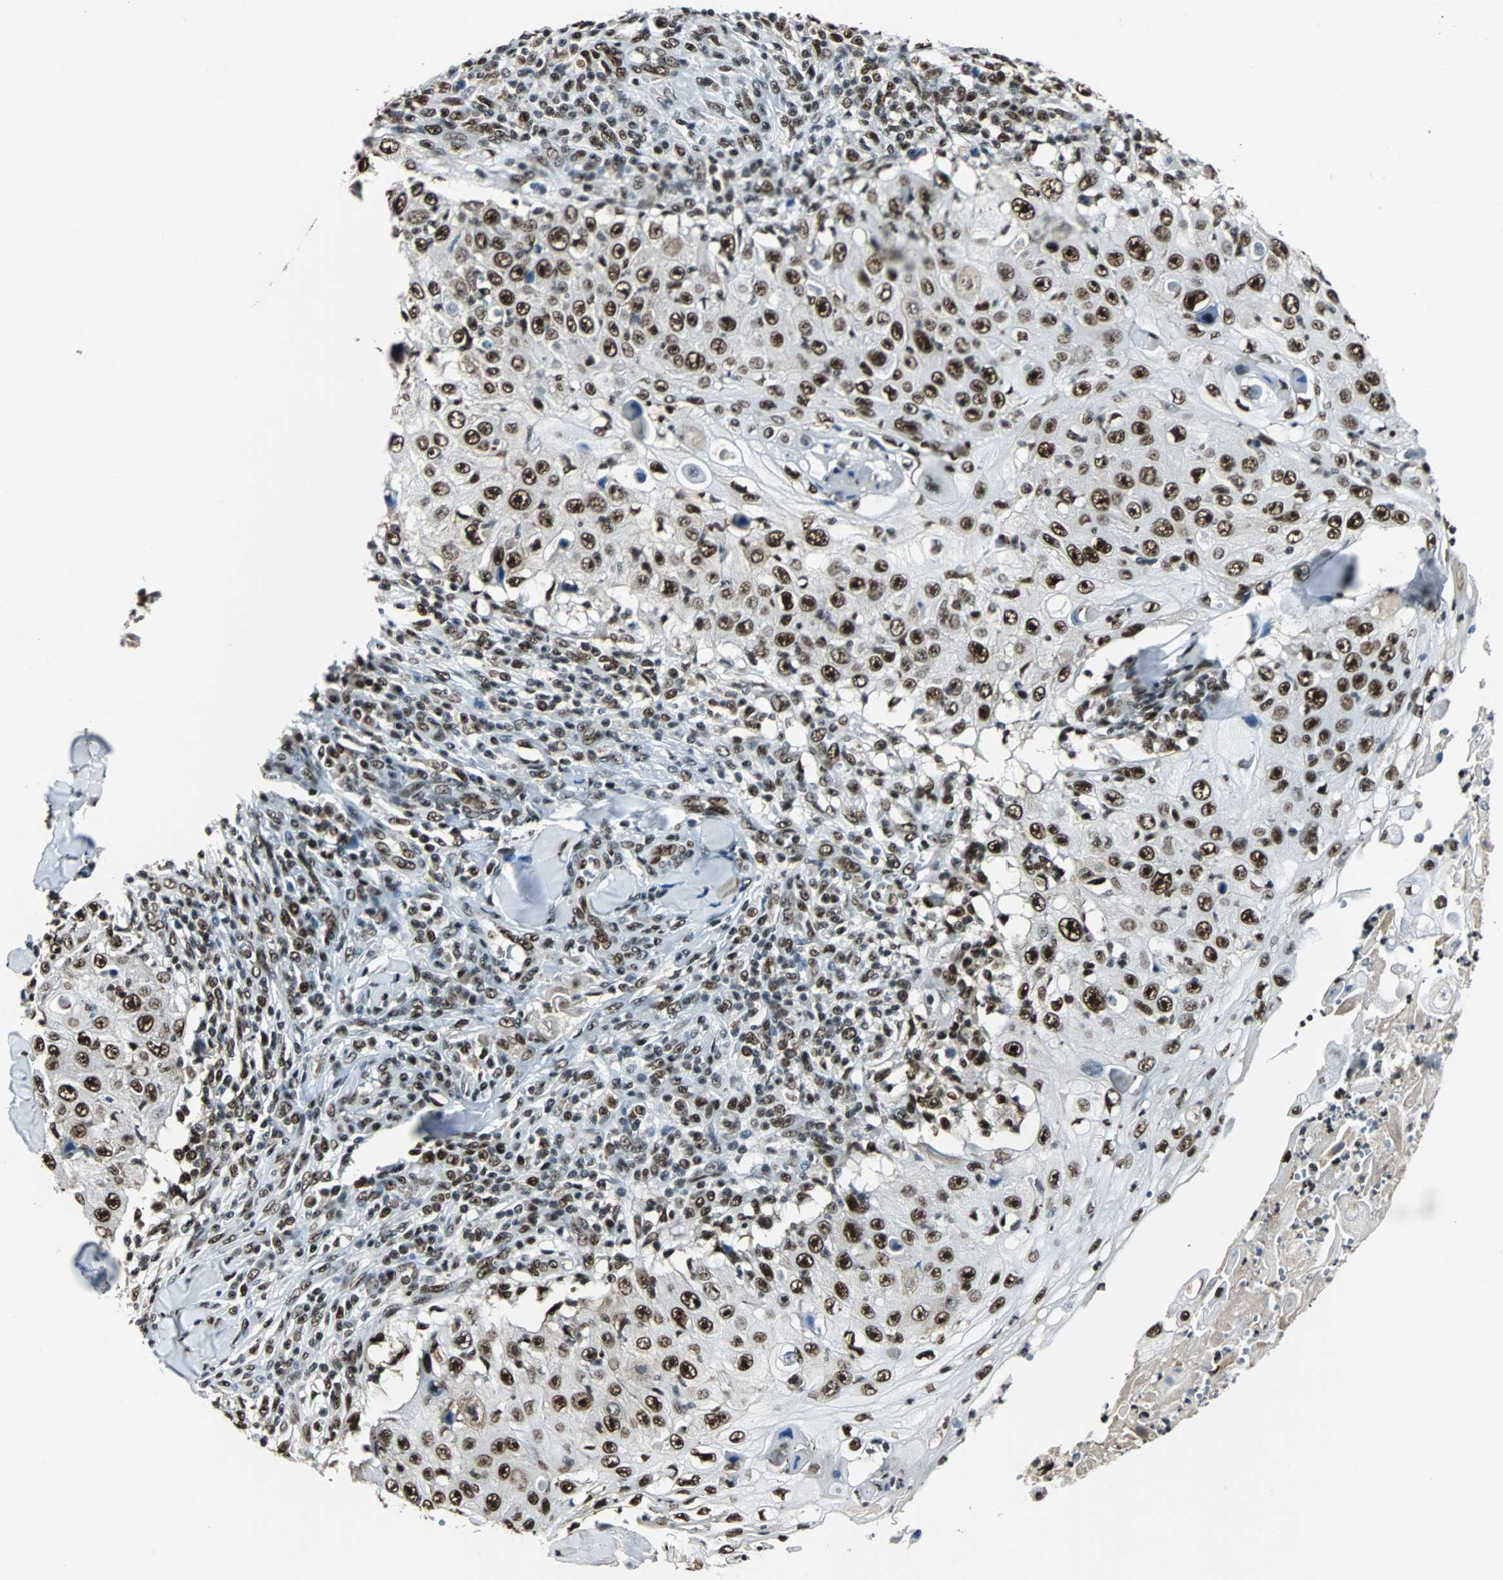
{"staining": {"intensity": "strong", "quantity": ">75%", "location": "nuclear"}, "tissue": "skin cancer", "cell_type": "Tumor cells", "image_type": "cancer", "snomed": [{"axis": "morphology", "description": "Squamous cell carcinoma, NOS"}, {"axis": "topography", "description": "Skin"}], "caption": "Protein analysis of squamous cell carcinoma (skin) tissue reveals strong nuclear expression in approximately >75% of tumor cells.", "gene": "XRCC4", "patient": {"sex": "male", "age": 86}}